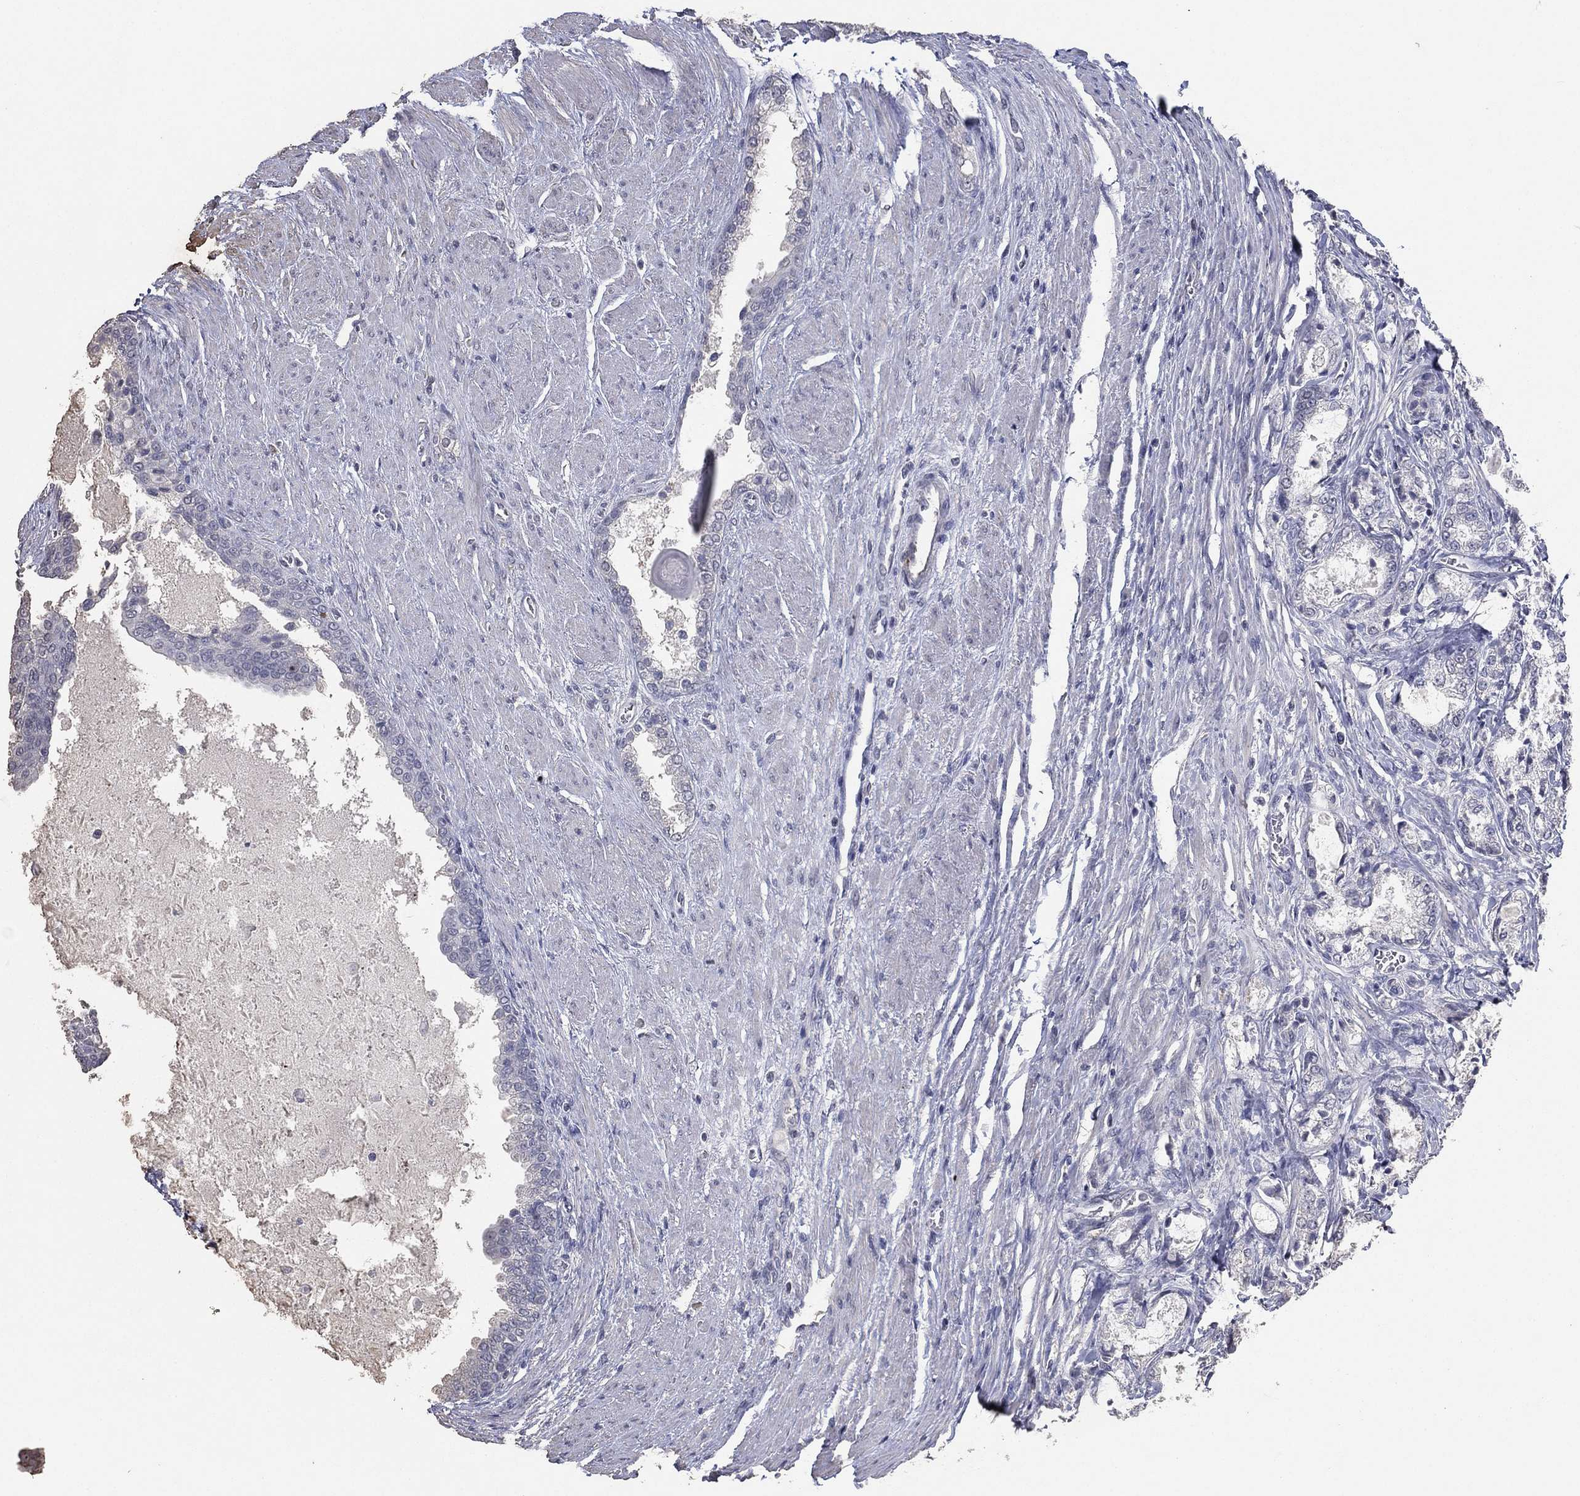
{"staining": {"intensity": "negative", "quantity": "none", "location": "none"}, "tissue": "prostate cancer", "cell_type": "Tumor cells", "image_type": "cancer", "snomed": [{"axis": "morphology", "description": "Adenocarcinoma, NOS"}, {"axis": "topography", "description": "Prostate and seminal vesicle, NOS"}, {"axis": "topography", "description": "Prostate"}], "caption": "An immunohistochemistry photomicrograph of prostate cancer (adenocarcinoma) is shown. There is no staining in tumor cells of prostate cancer (adenocarcinoma).", "gene": "DSG1", "patient": {"sex": "male", "age": 62}}